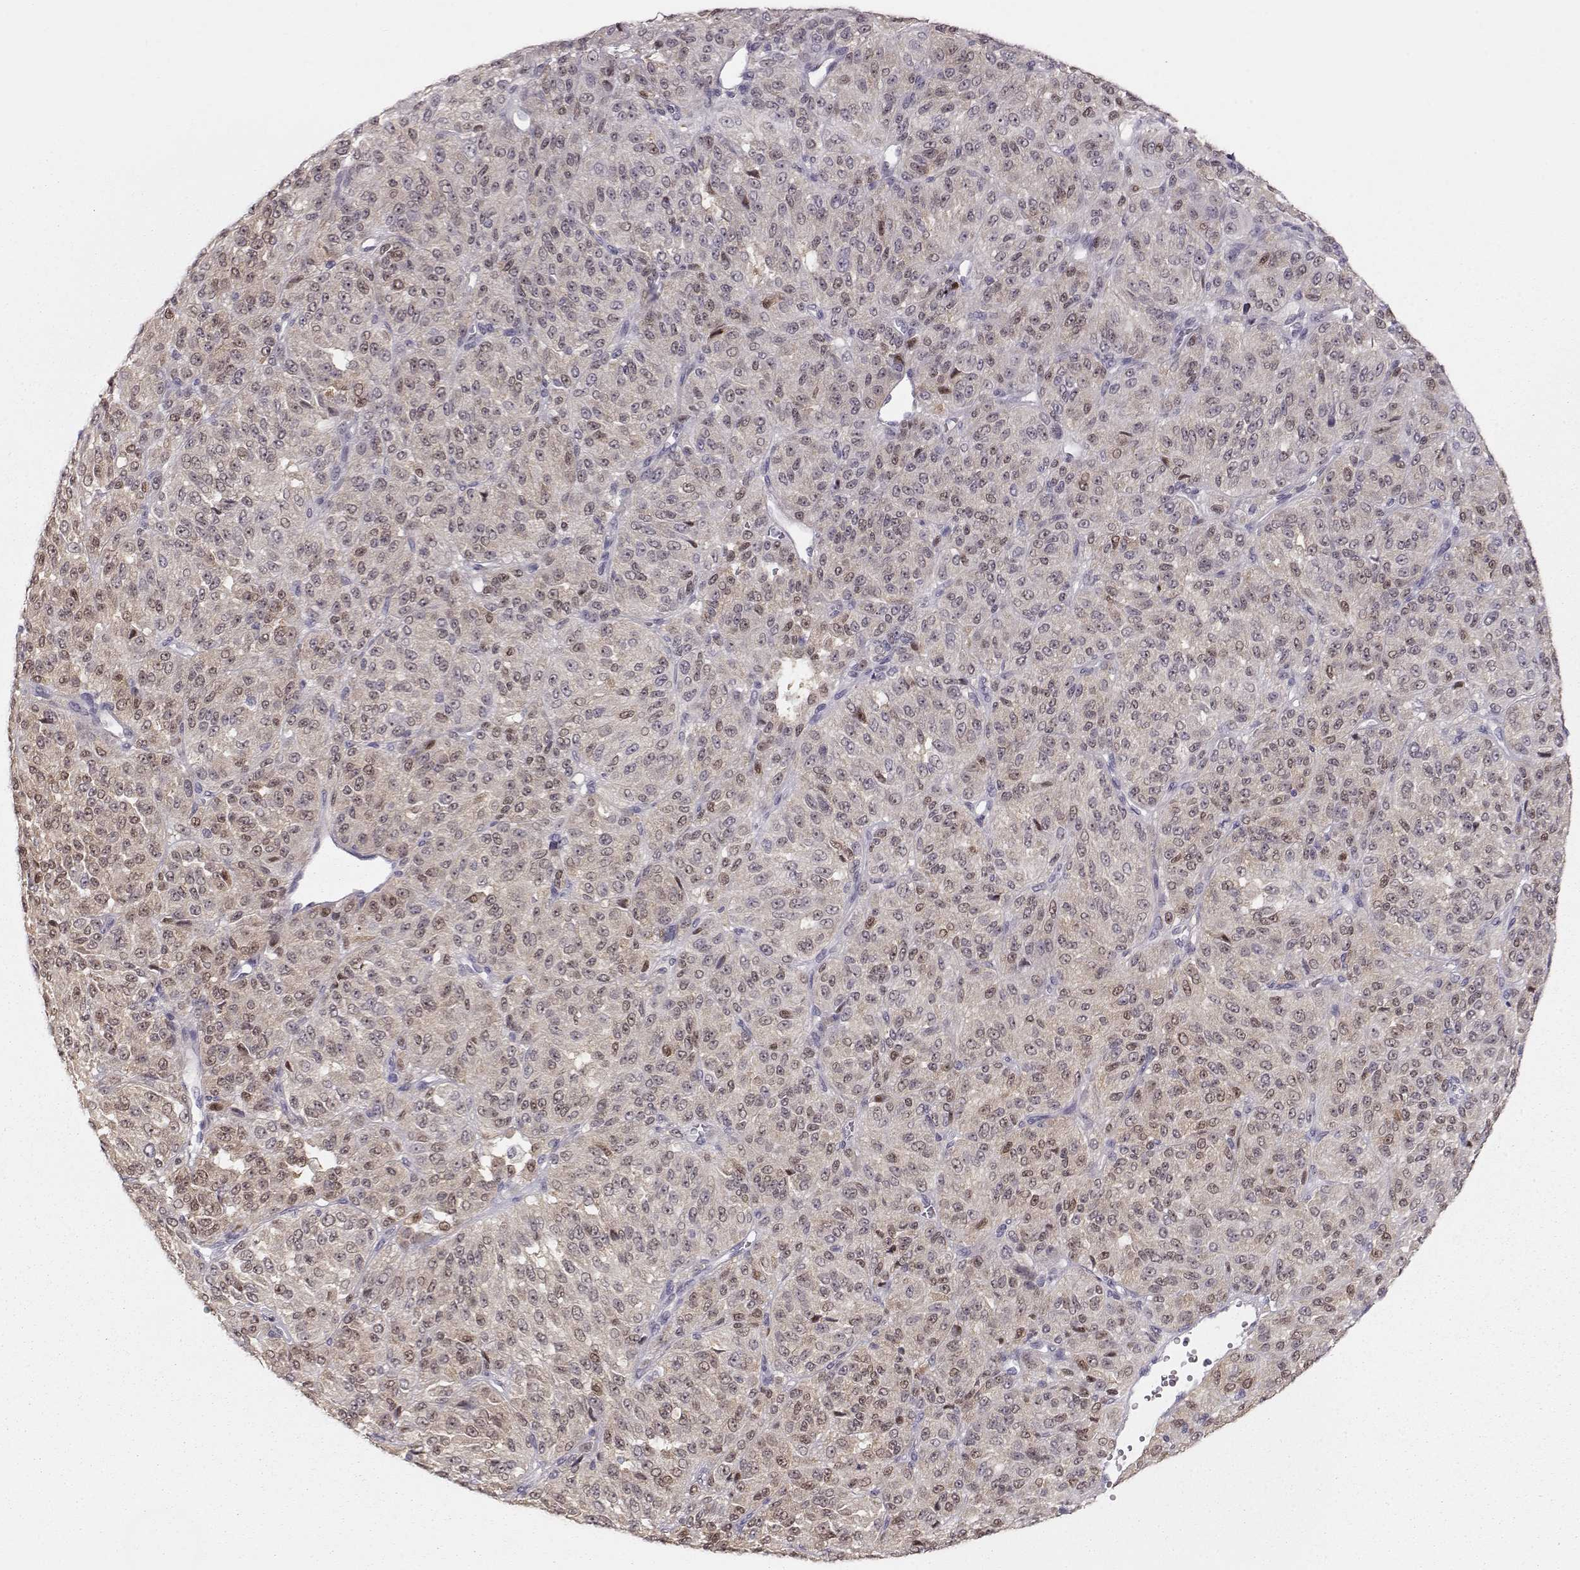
{"staining": {"intensity": "weak", "quantity": ">75%", "location": "cytoplasmic/membranous"}, "tissue": "melanoma", "cell_type": "Tumor cells", "image_type": "cancer", "snomed": [{"axis": "morphology", "description": "Malignant melanoma, Metastatic site"}, {"axis": "topography", "description": "Brain"}], "caption": "Immunohistochemistry histopathology image of neoplastic tissue: malignant melanoma (metastatic site) stained using immunohistochemistry (IHC) shows low levels of weak protein expression localized specifically in the cytoplasmic/membranous of tumor cells, appearing as a cytoplasmic/membranous brown color.", "gene": "FAM205A", "patient": {"sex": "female", "age": 56}}